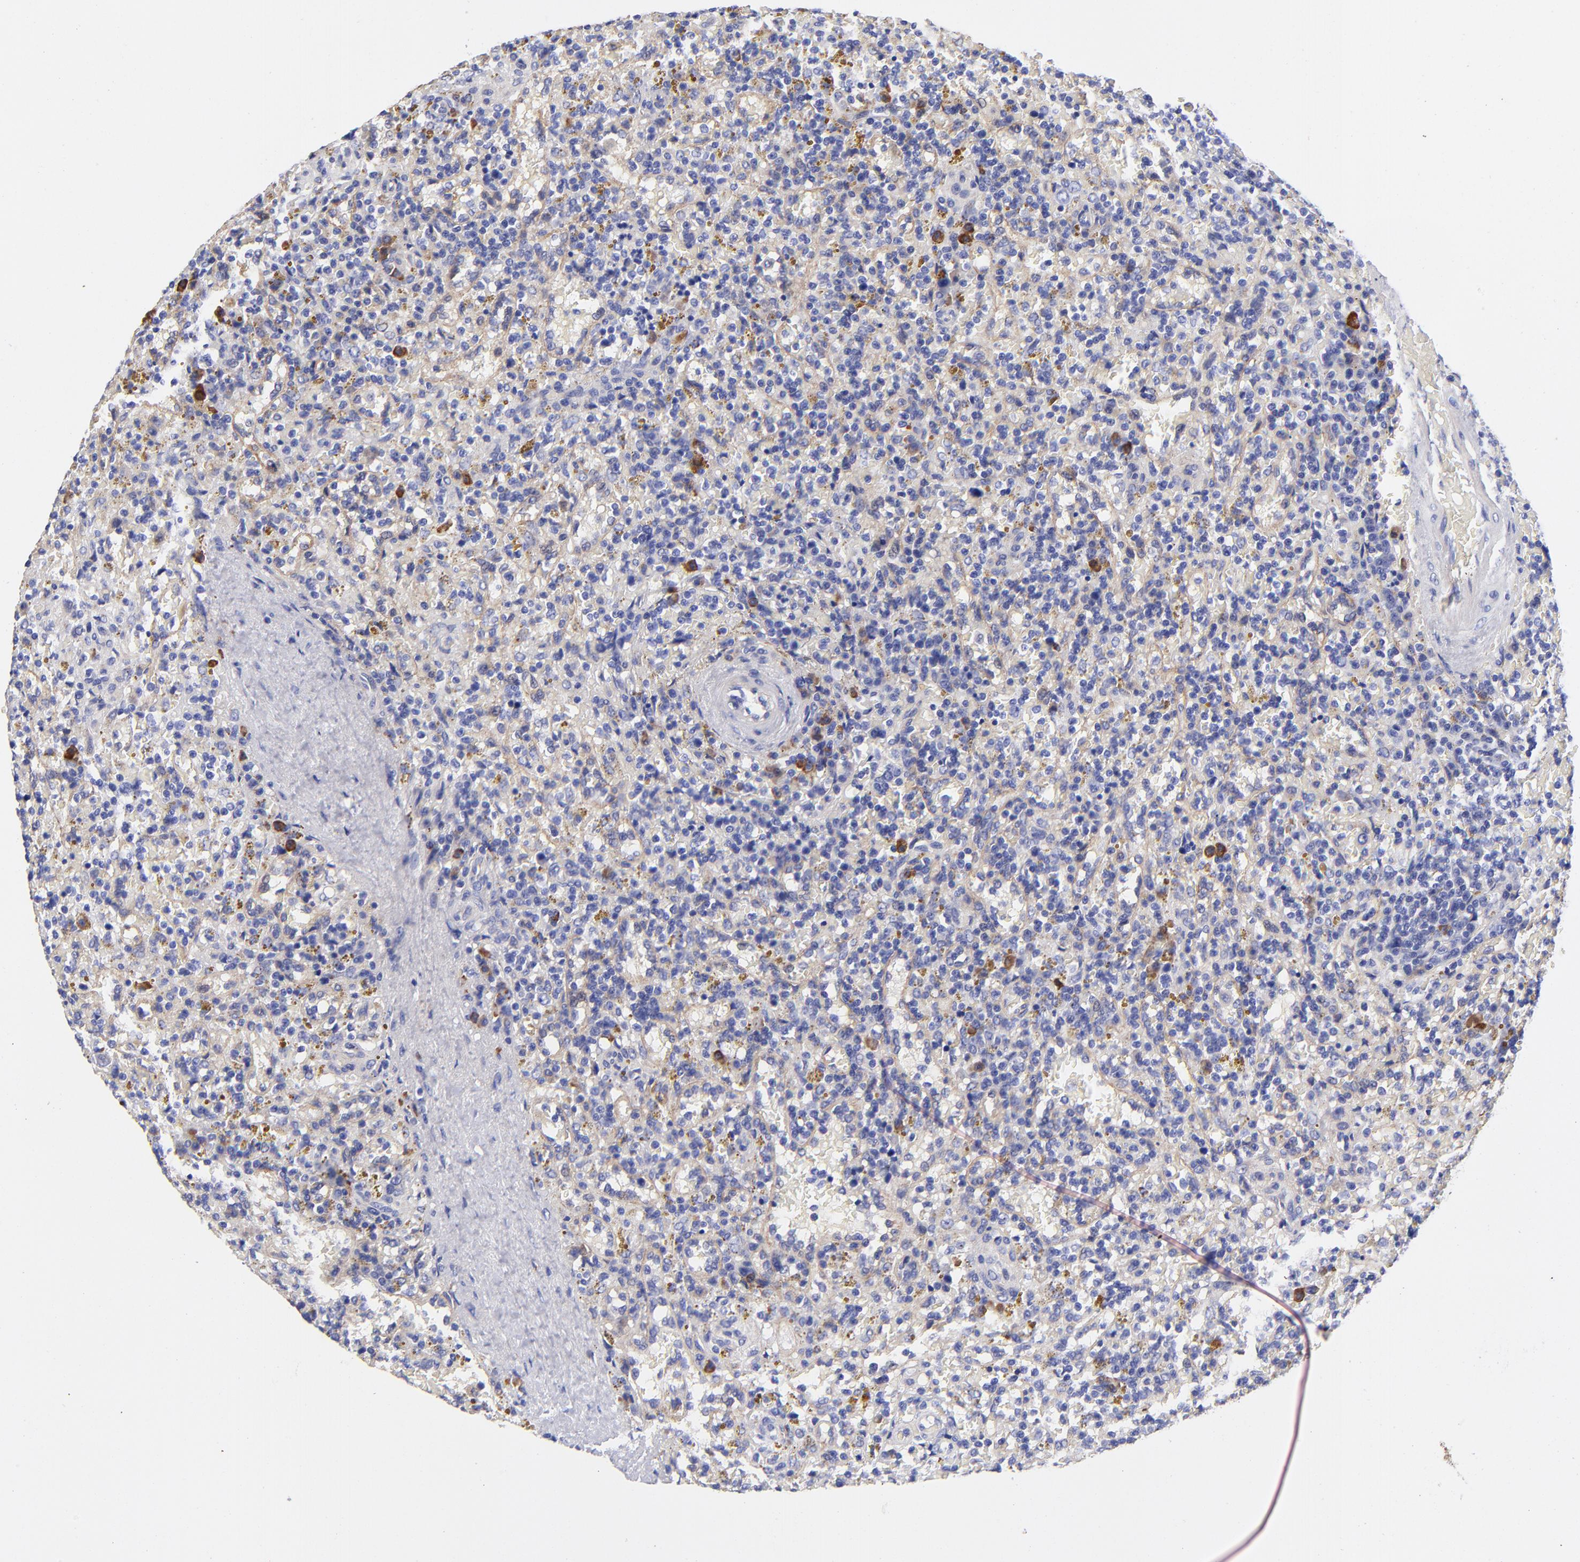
{"staining": {"intensity": "negative", "quantity": "none", "location": "none"}, "tissue": "lymphoma", "cell_type": "Tumor cells", "image_type": "cancer", "snomed": [{"axis": "morphology", "description": "Malignant lymphoma, non-Hodgkin's type, Low grade"}, {"axis": "topography", "description": "Spleen"}], "caption": "A micrograph of human lymphoma is negative for staining in tumor cells.", "gene": "PPFIBP1", "patient": {"sex": "female", "age": 65}}